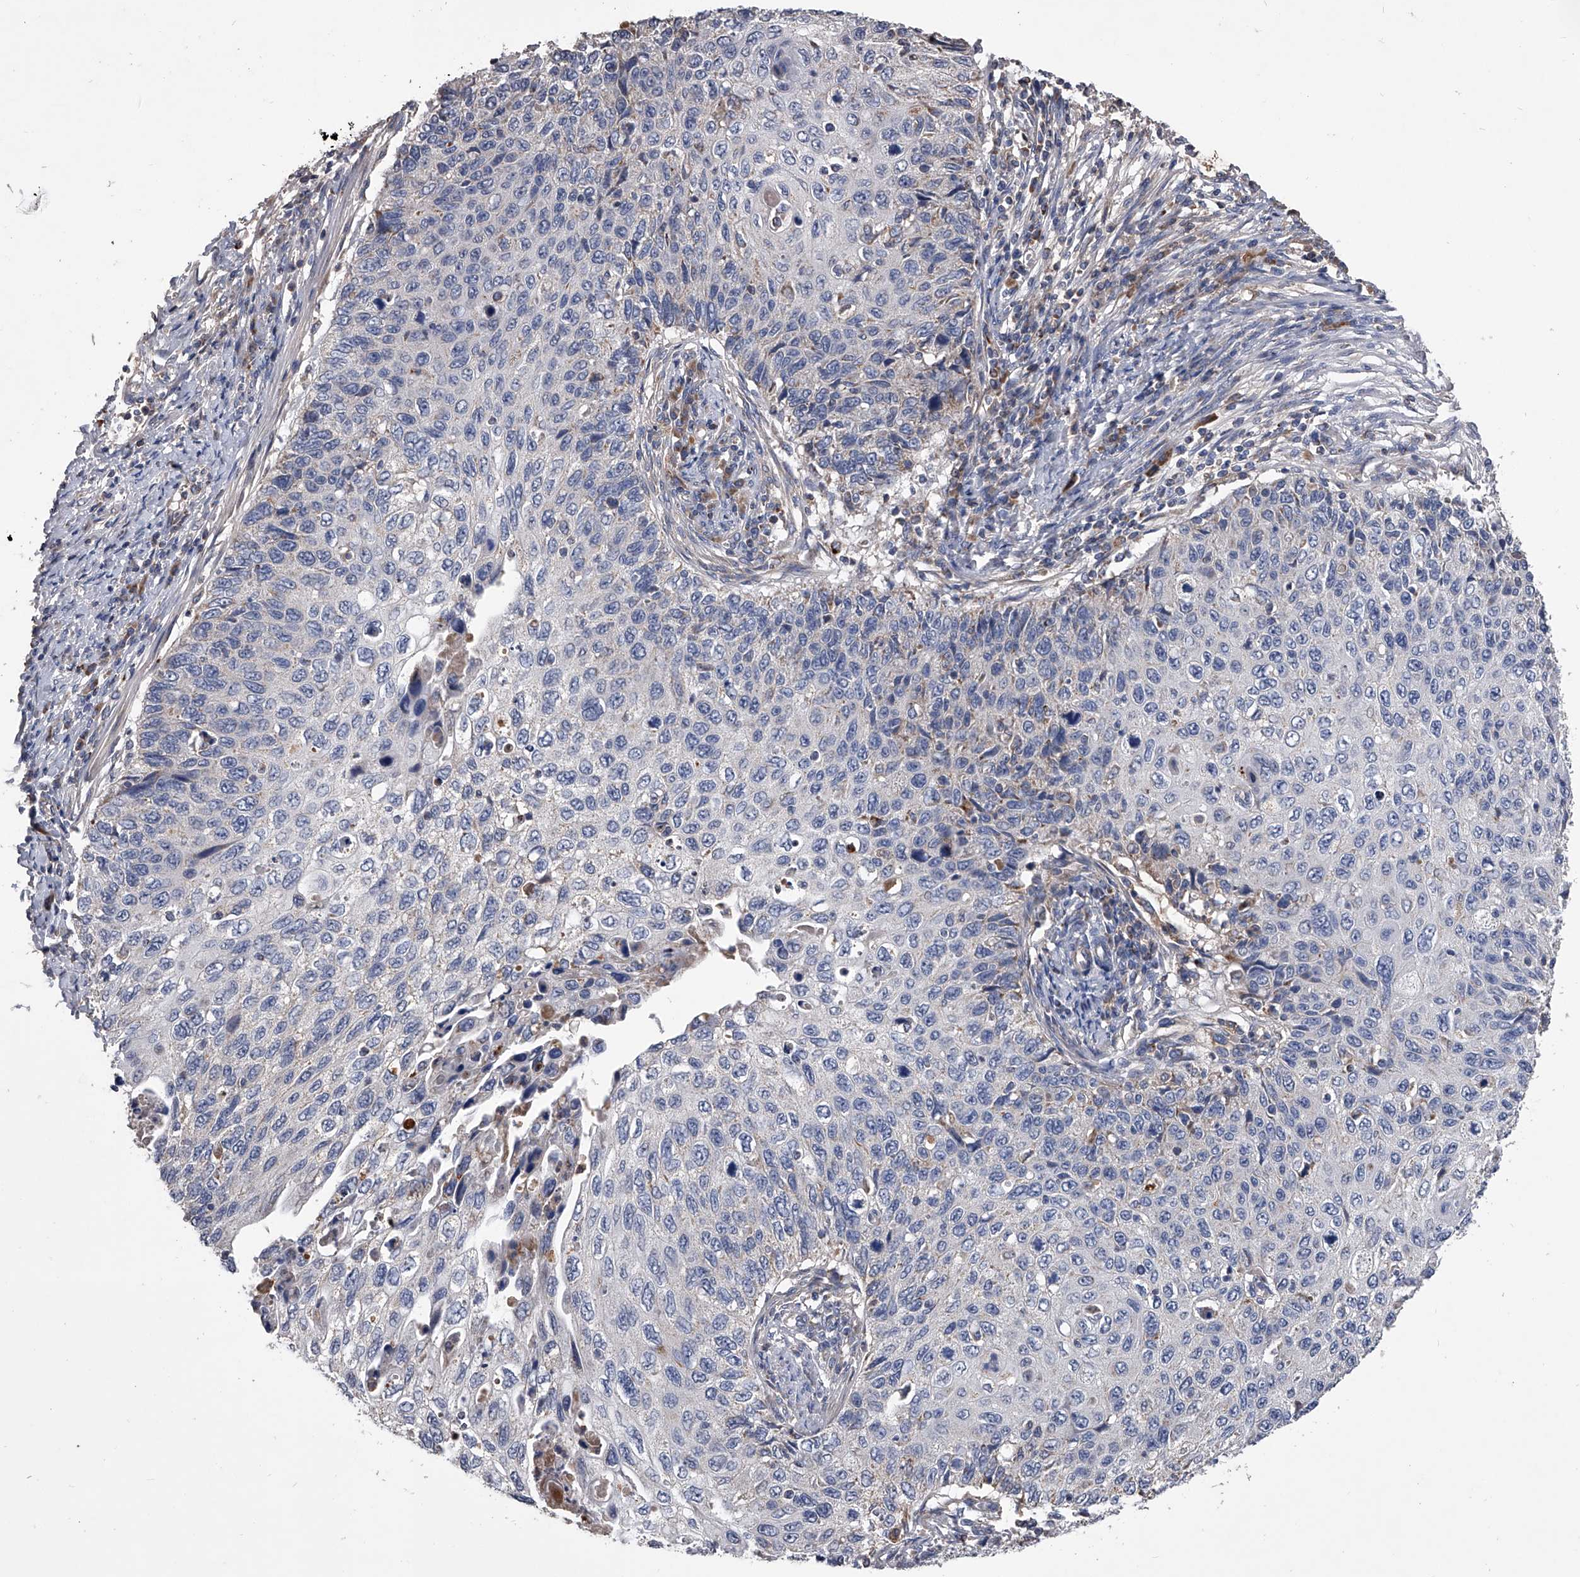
{"staining": {"intensity": "negative", "quantity": "none", "location": "none"}, "tissue": "cervical cancer", "cell_type": "Tumor cells", "image_type": "cancer", "snomed": [{"axis": "morphology", "description": "Squamous cell carcinoma, NOS"}, {"axis": "topography", "description": "Cervix"}], "caption": "Immunohistochemistry (IHC) photomicrograph of neoplastic tissue: human cervical cancer (squamous cell carcinoma) stained with DAB exhibits no significant protein expression in tumor cells. The staining is performed using DAB (3,3'-diaminobenzidine) brown chromogen with nuclei counter-stained in using hematoxylin.", "gene": "NRP1", "patient": {"sex": "female", "age": 70}}